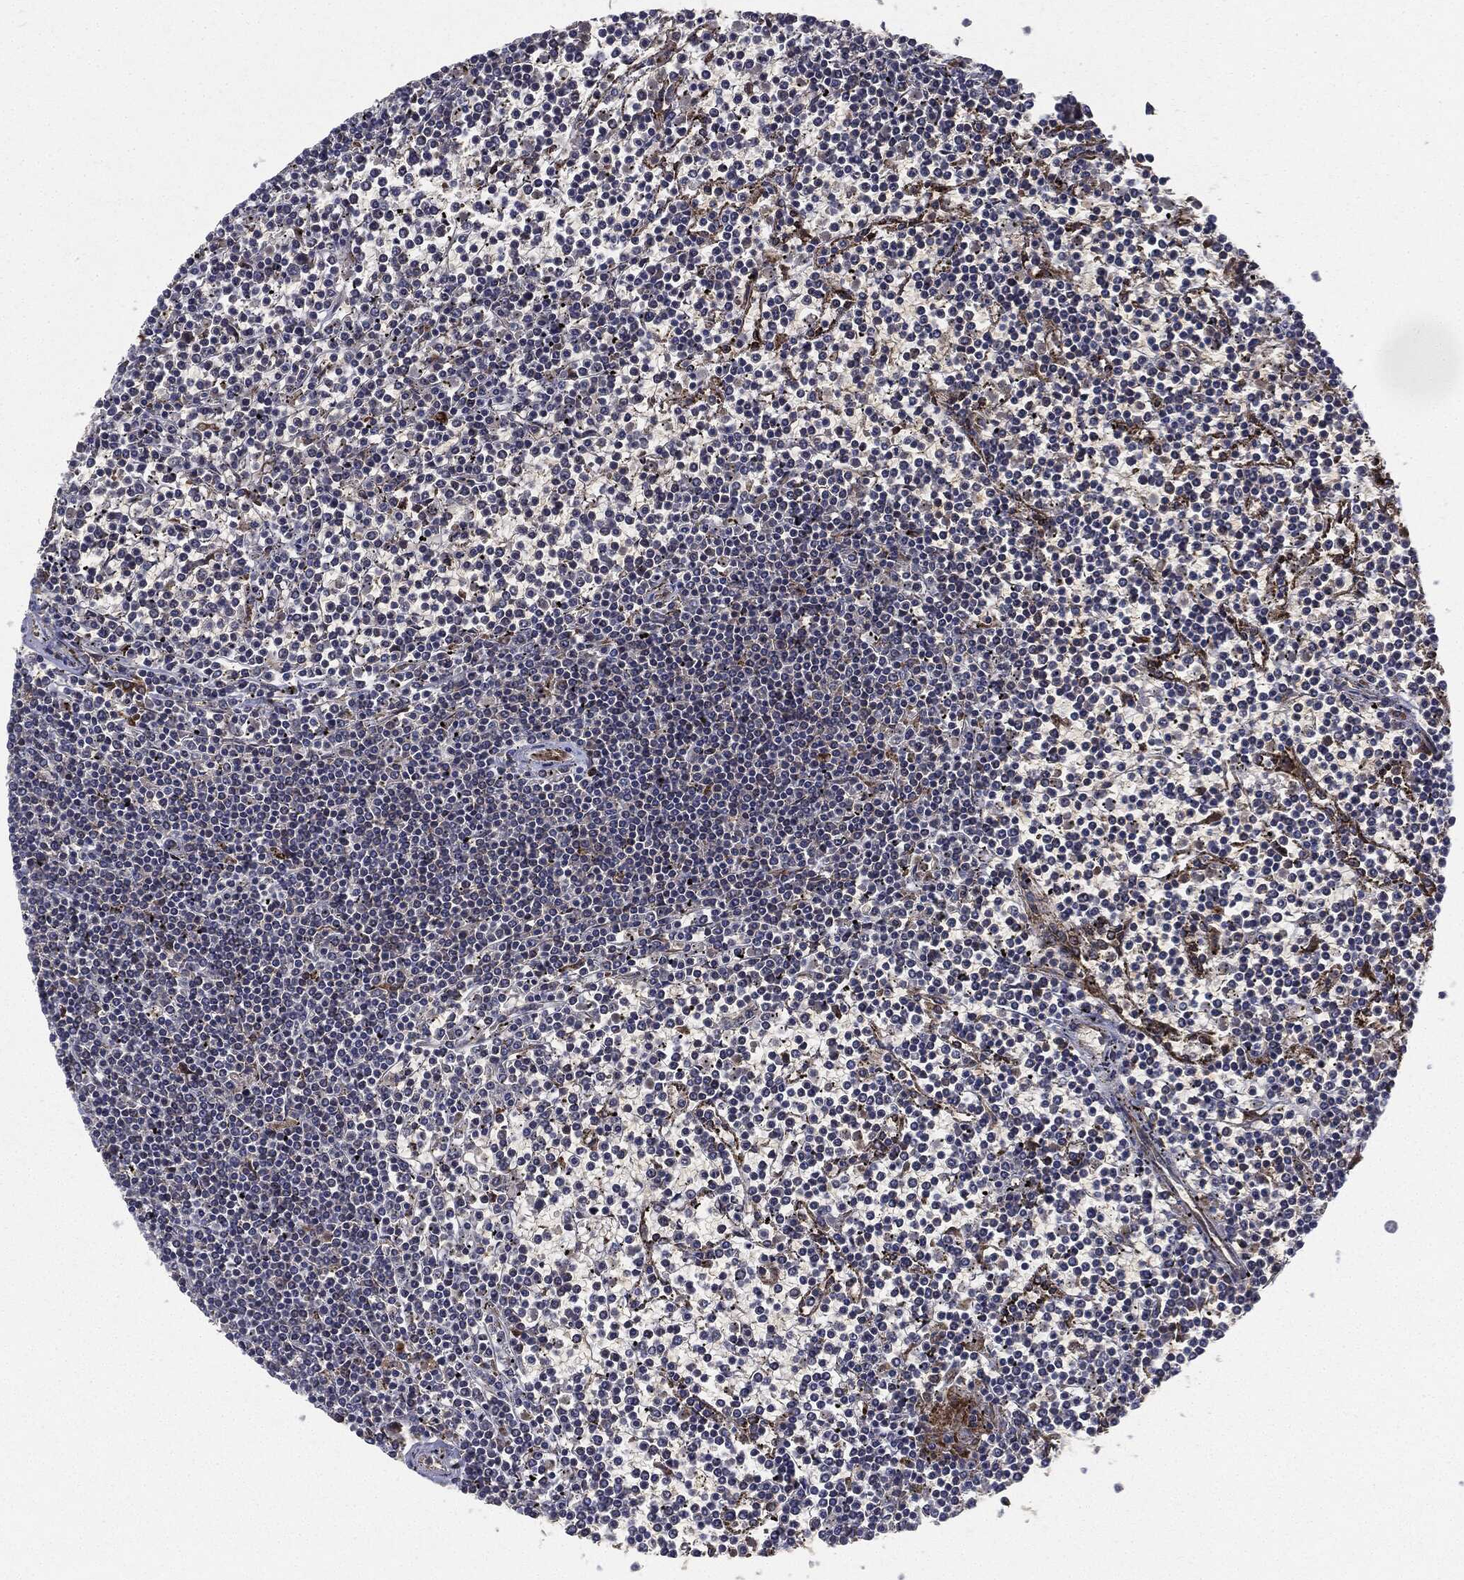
{"staining": {"intensity": "negative", "quantity": "none", "location": "none"}, "tissue": "lymphoma", "cell_type": "Tumor cells", "image_type": "cancer", "snomed": [{"axis": "morphology", "description": "Malignant lymphoma, non-Hodgkin's type, Low grade"}, {"axis": "topography", "description": "Spleen"}], "caption": "A photomicrograph of human low-grade malignant lymphoma, non-Hodgkin's type is negative for staining in tumor cells. Brightfield microscopy of immunohistochemistry stained with DAB (brown) and hematoxylin (blue), captured at high magnification.", "gene": "EIF2AK2", "patient": {"sex": "female", "age": 19}}